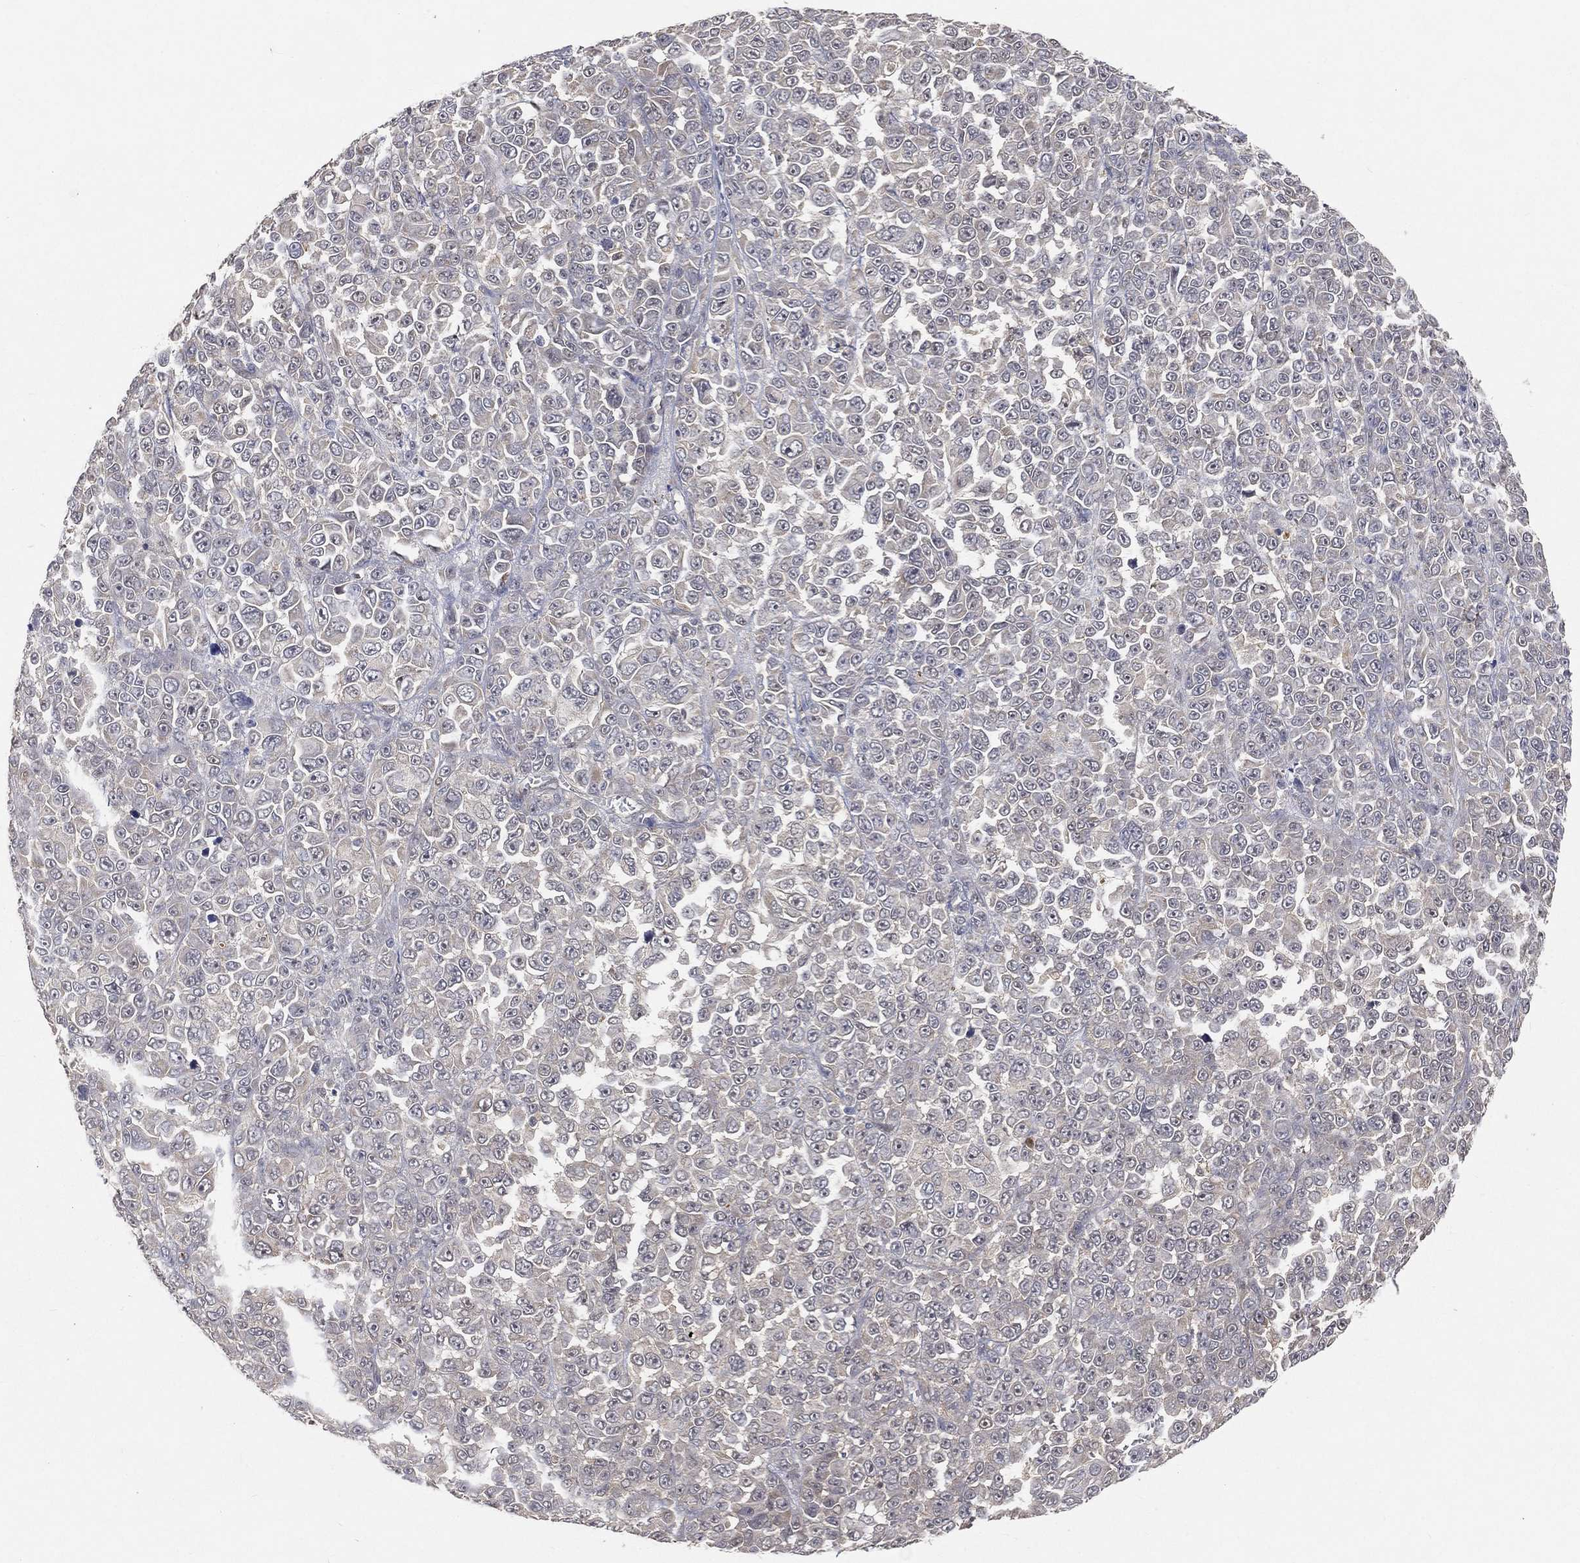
{"staining": {"intensity": "negative", "quantity": "none", "location": "none"}, "tissue": "melanoma", "cell_type": "Tumor cells", "image_type": "cancer", "snomed": [{"axis": "morphology", "description": "Malignant melanoma, NOS"}, {"axis": "topography", "description": "Skin"}], "caption": "IHC micrograph of human malignant melanoma stained for a protein (brown), which reveals no expression in tumor cells. (Brightfield microscopy of DAB (3,3'-diaminobenzidine) IHC at high magnification).", "gene": "MAPK1", "patient": {"sex": "female", "age": 95}}